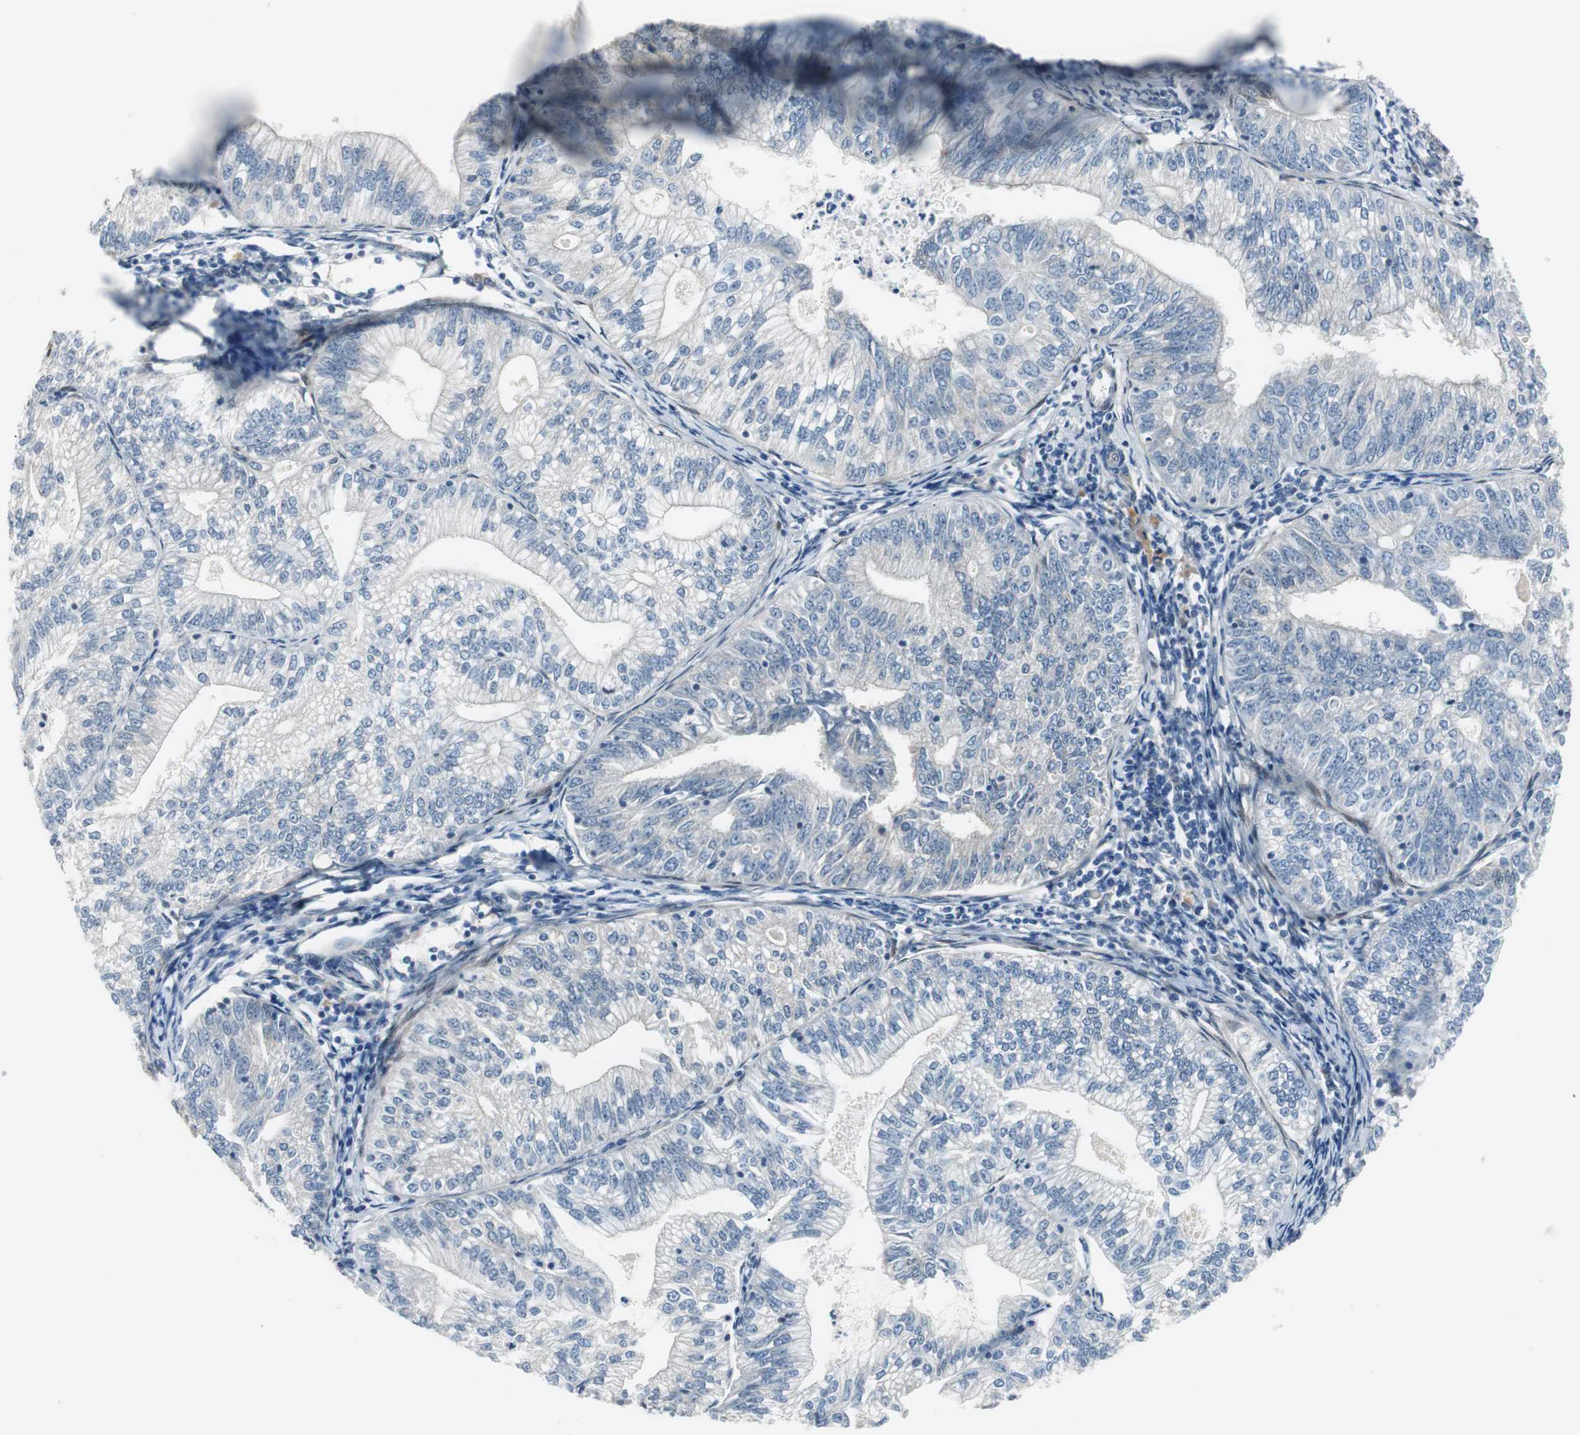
{"staining": {"intensity": "negative", "quantity": "none", "location": "none"}, "tissue": "endometrial cancer", "cell_type": "Tumor cells", "image_type": "cancer", "snomed": [{"axis": "morphology", "description": "Adenocarcinoma, NOS"}, {"axis": "topography", "description": "Endometrium"}], "caption": "Immunohistochemistry (IHC) micrograph of human endometrial cancer (adenocarcinoma) stained for a protein (brown), which exhibits no positivity in tumor cells. (Stains: DAB immunohistochemistry (IHC) with hematoxylin counter stain, Microscopy: brightfield microscopy at high magnification).", "gene": "FHL2", "patient": {"sex": "female", "age": 69}}